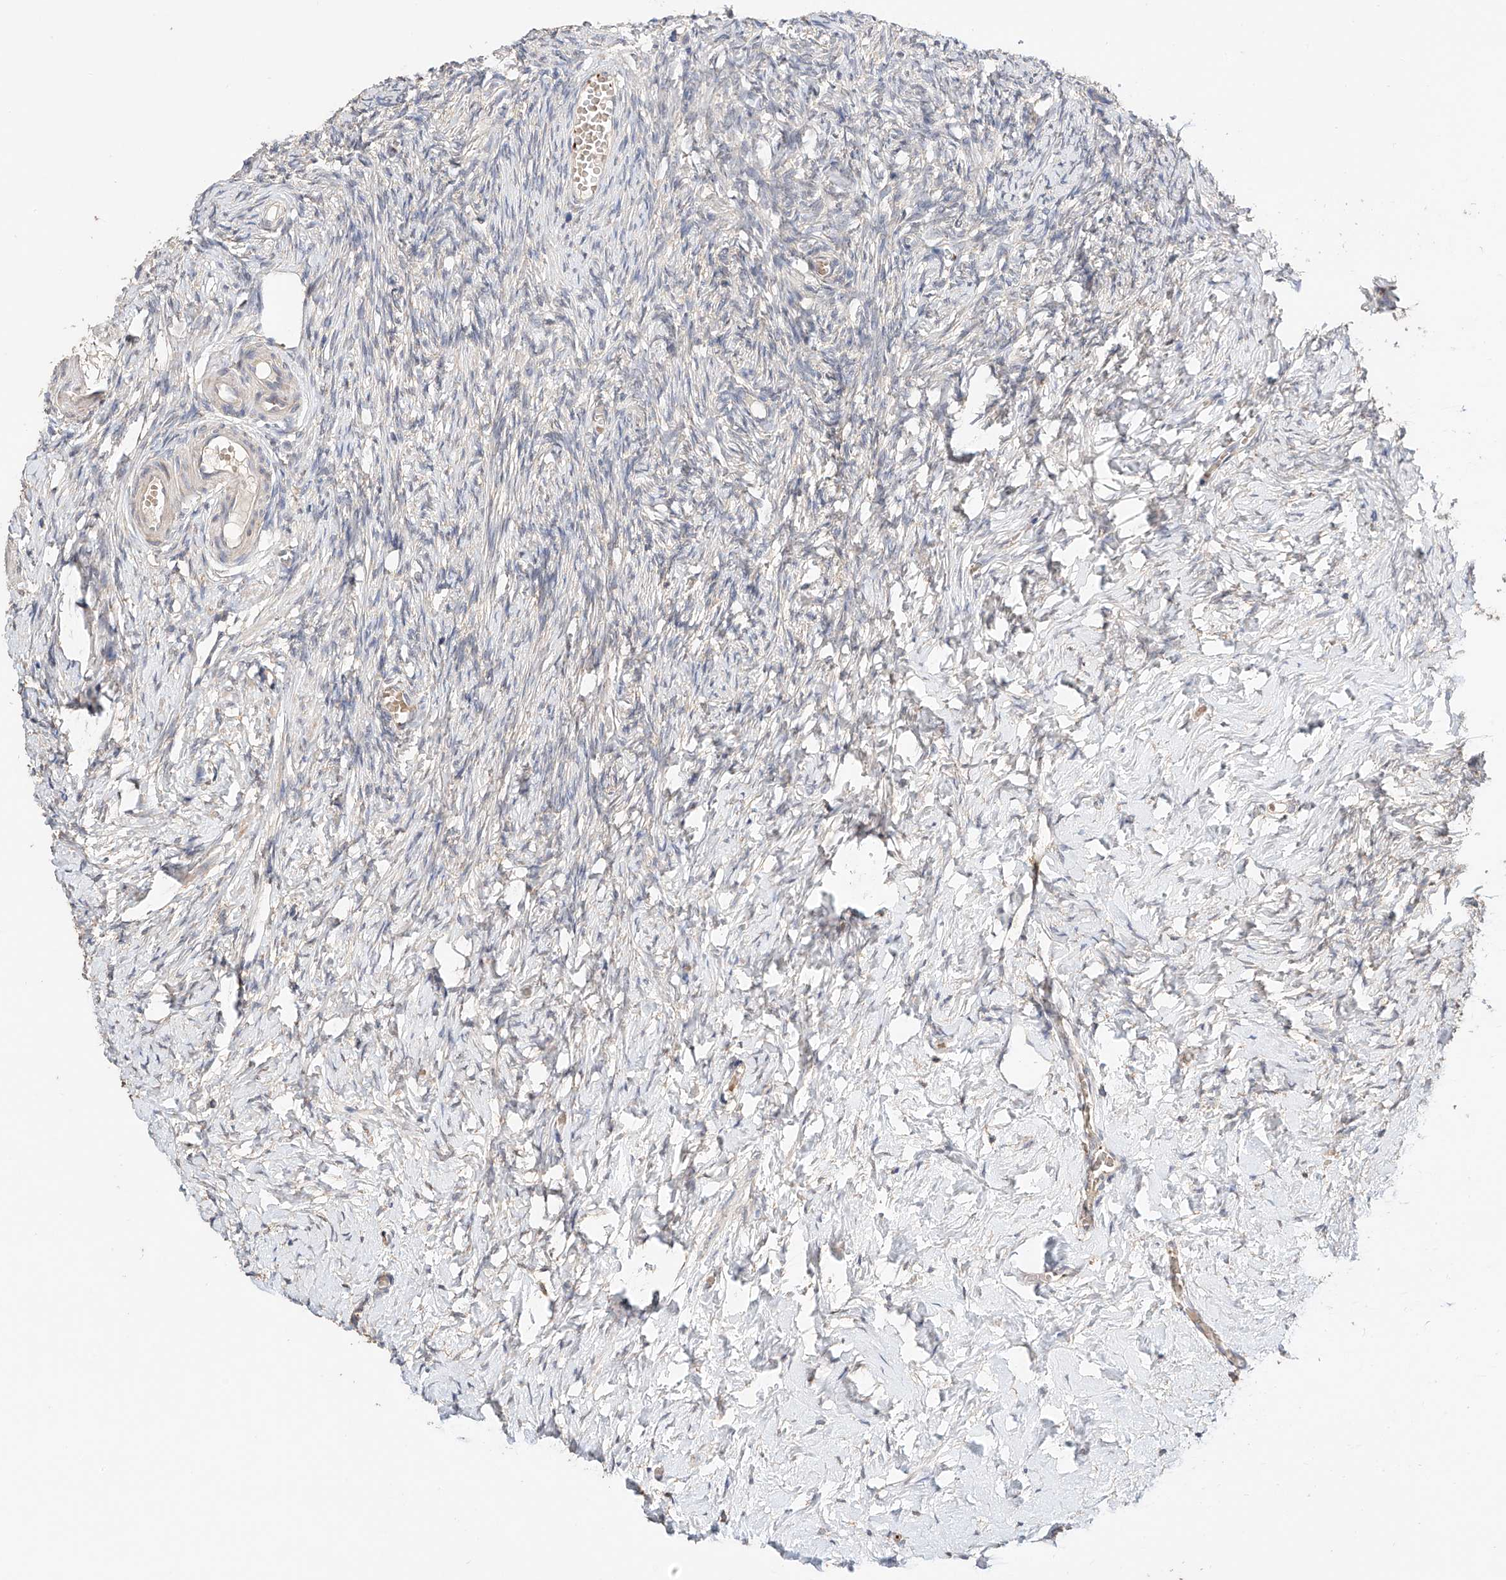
{"staining": {"intensity": "negative", "quantity": "none", "location": "none"}, "tissue": "ovary", "cell_type": "Ovarian stroma cells", "image_type": "normal", "snomed": [{"axis": "morphology", "description": "Normal tissue, NOS"}, {"axis": "topography", "description": "Ovary"}], "caption": "The photomicrograph displays no staining of ovarian stroma cells in benign ovary.", "gene": "ZFHX2", "patient": {"sex": "female", "age": 27}}